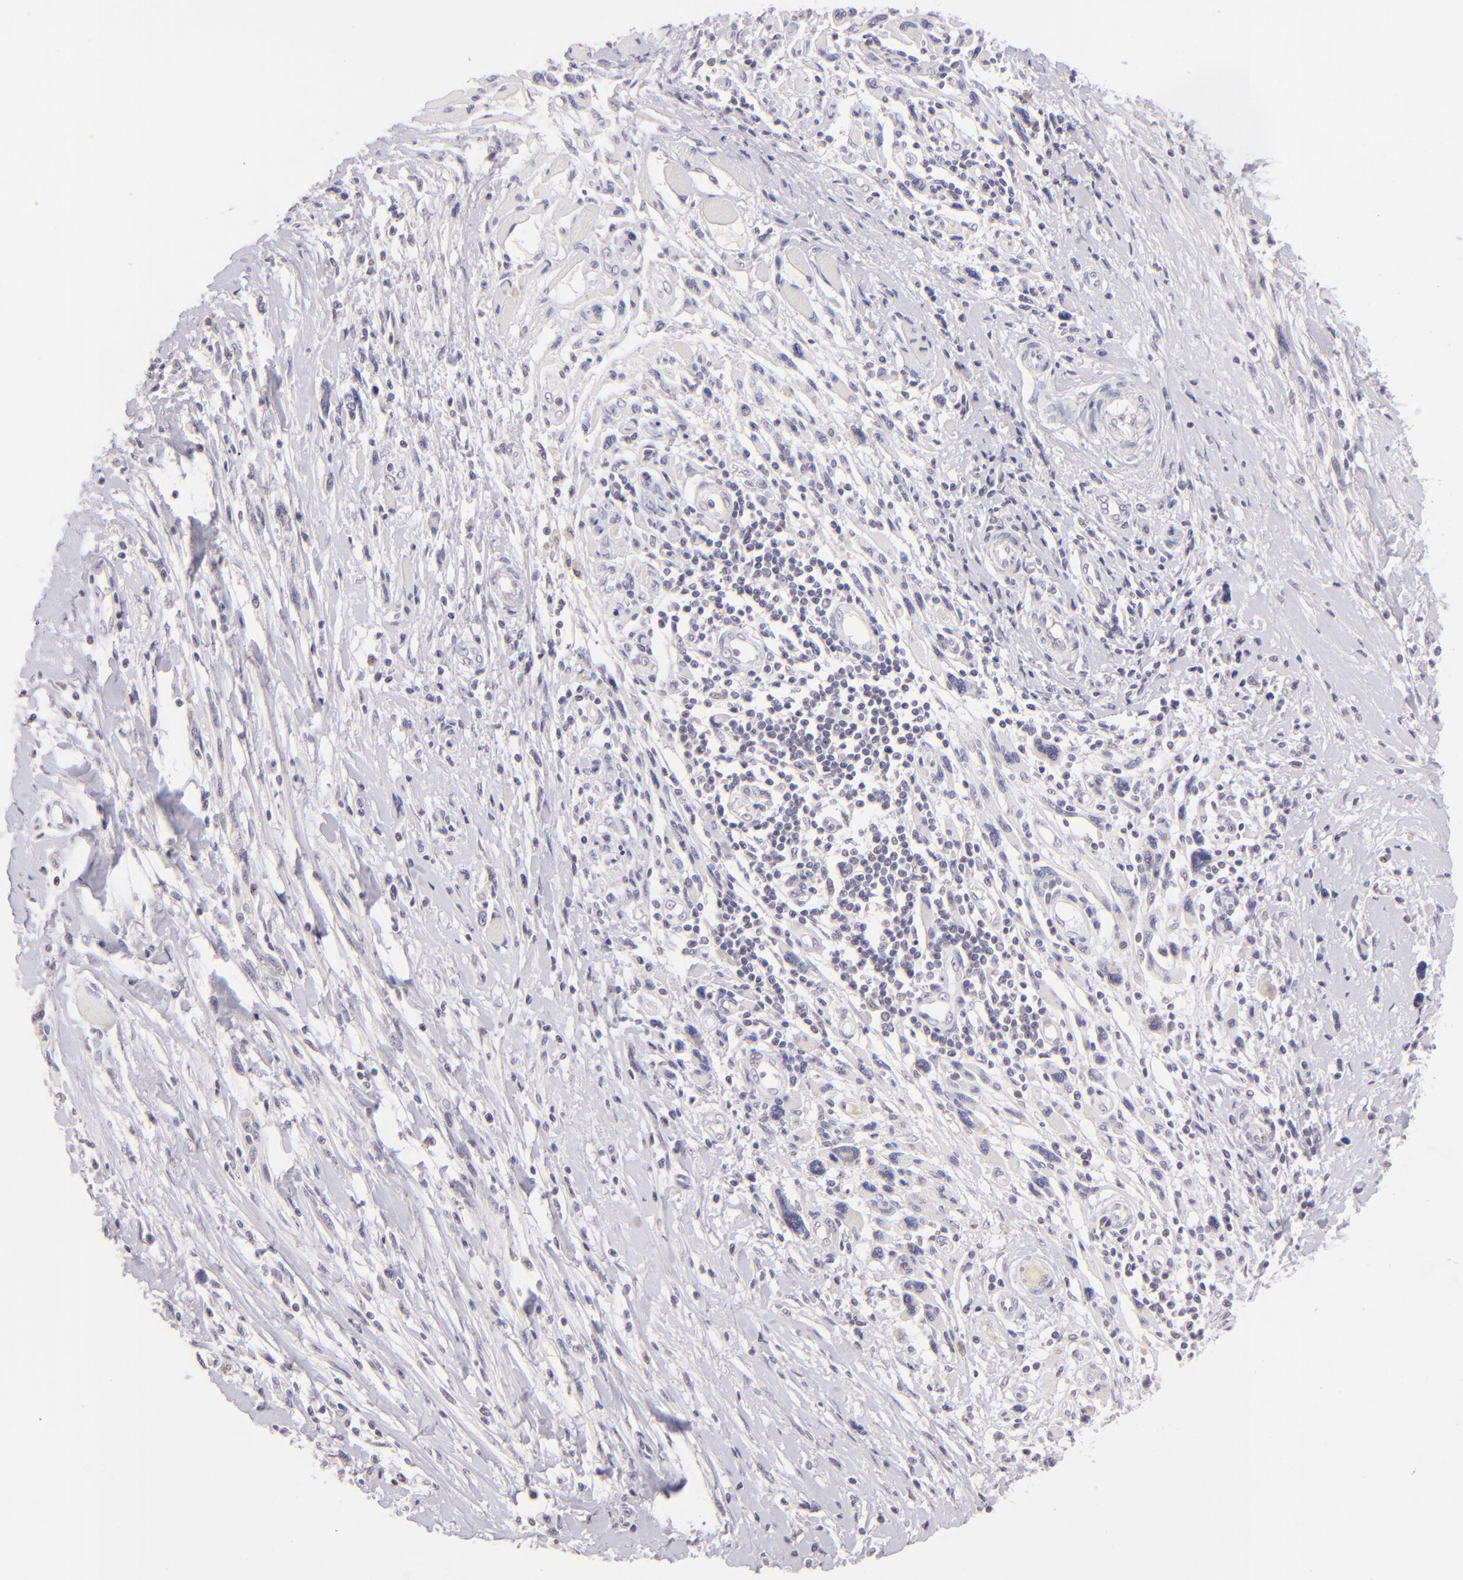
{"staining": {"intensity": "negative", "quantity": "none", "location": "none"}, "tissue": "melanoma", "cell_type": "Tumor cells", "image_type": "cancer", "snomed": [{"axis": "morphology", "description": "Malignant melanoma, NOS"}, {"axis": "topography", "description": "Skin"}], "caption": "This micrograph is of malignant melanoma stained with immunohistochemistry to label a protein in brown with the nuclei are counter-stained blue. There is no expression in tumor cells.", "gene": "MAGEA1", "patient": {"sex": "male", "age": 91}}